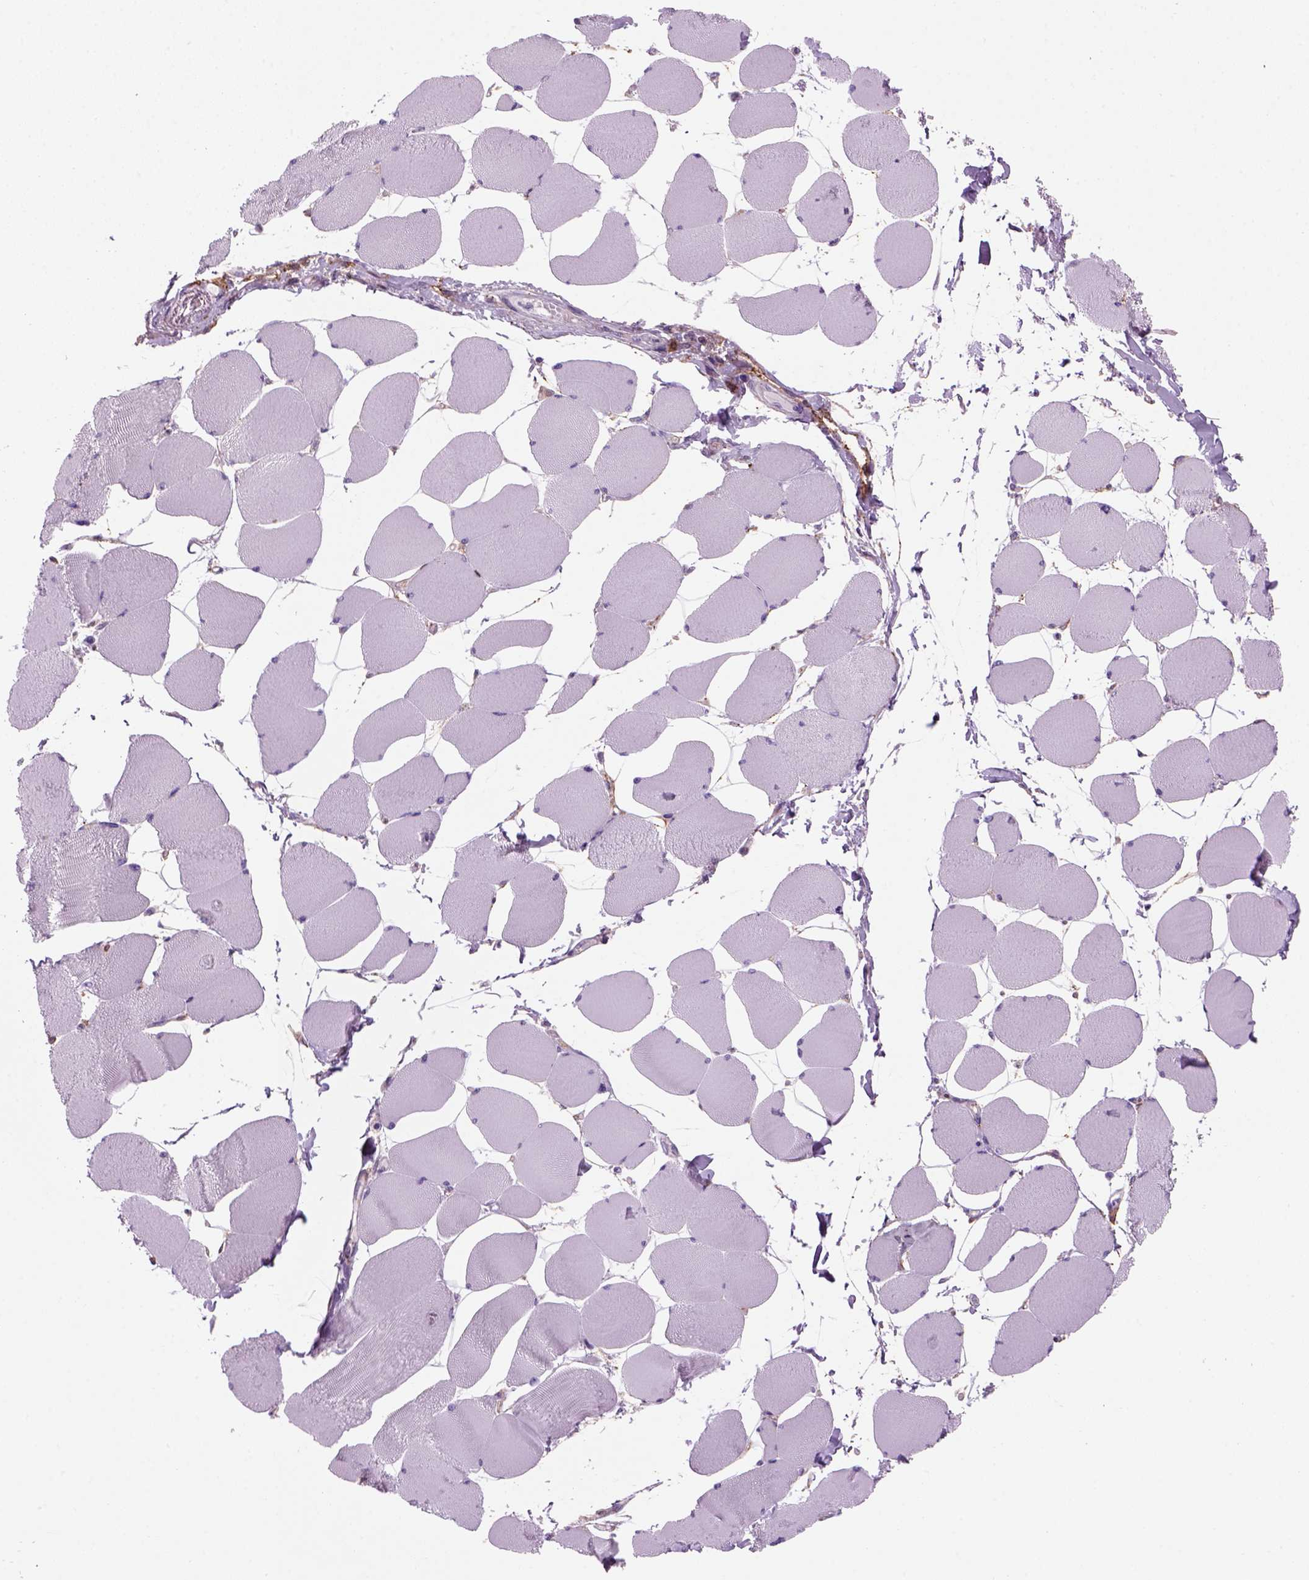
{"staining": {"intensity": "negative", "quantity": "none", "location": "none"}, "tissue": "skeletal muscle", "cell_type": "Myocytes", "image_type": "normal", "snomed": [{"axis": "morphology", "description": "Normal tissue, NOS"}, {"axis": "topography", "description": "Skeletal muscle"}], "caption": "This image is of benign skeletal muscle stained with immunohistochemistry (IHC) to label a protein in brown with the nuclei are counter-stained blue. There is no staining in myocytes. (Stains: DAB immunohistochemistry (IHC) with hematoxylin counter stain, Microscopy: brightfield microscopy at high magnification).", "gene": "MARCKS", "patient": {"sex": "female", "age": 75}}